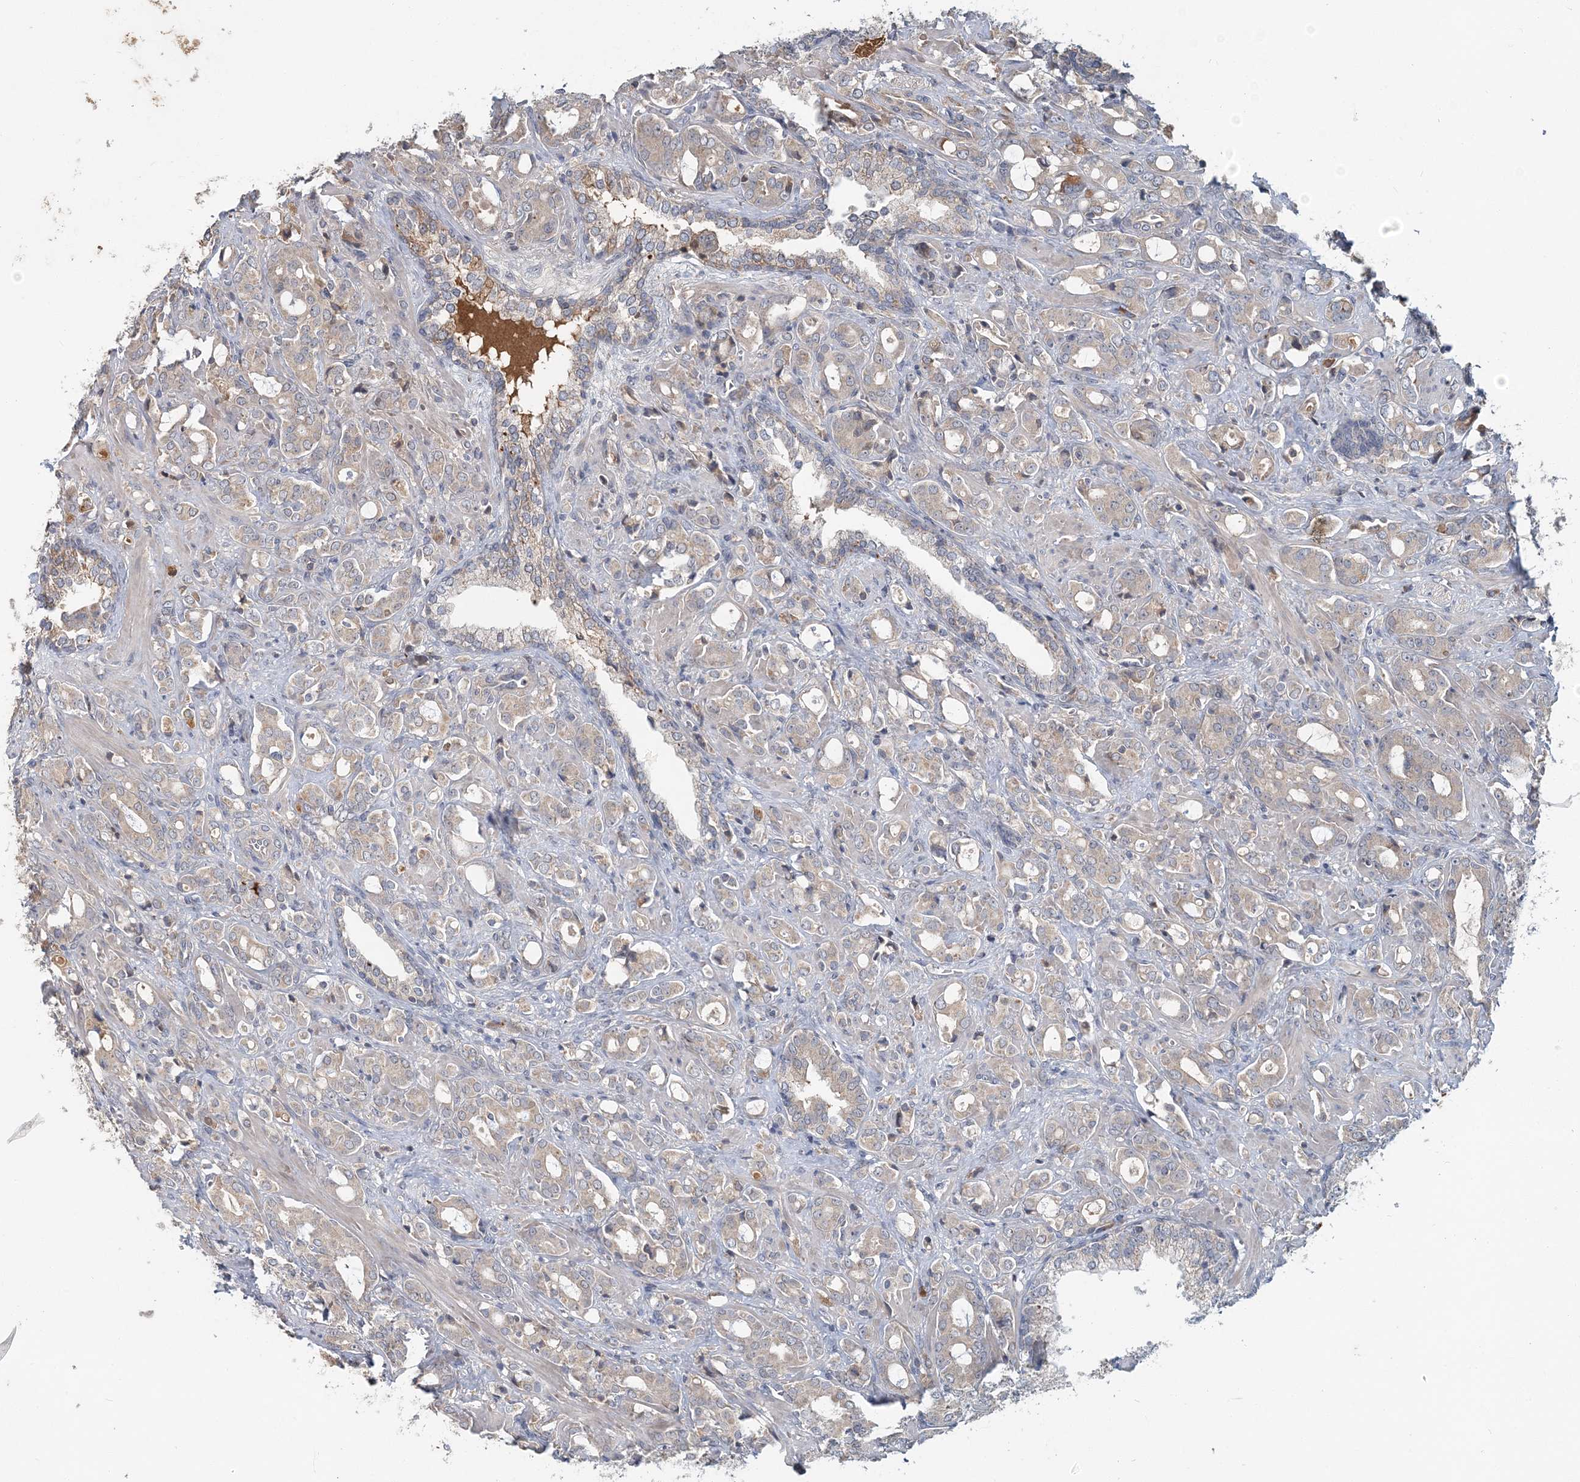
{"staining": {"intensity": "weak", "quantity": ">75%", "location": "cytoplasmic/membranous"}, "tissue": "prostate cancer", "cell_type": "Tumor cells", "image_type": "cancer", "snomed": [{"axis": "morphology", "description": "Adenocarcinoma, High grade"}, {"axis": "topography", "description": "Prostate"}], "caption": "A brown stain shows weak cytoplasmic/membranous staining of a protein in prostate cancer tumor cells.", "gene": "RNF25", "patient": {"sex": "male", "age": 72}}